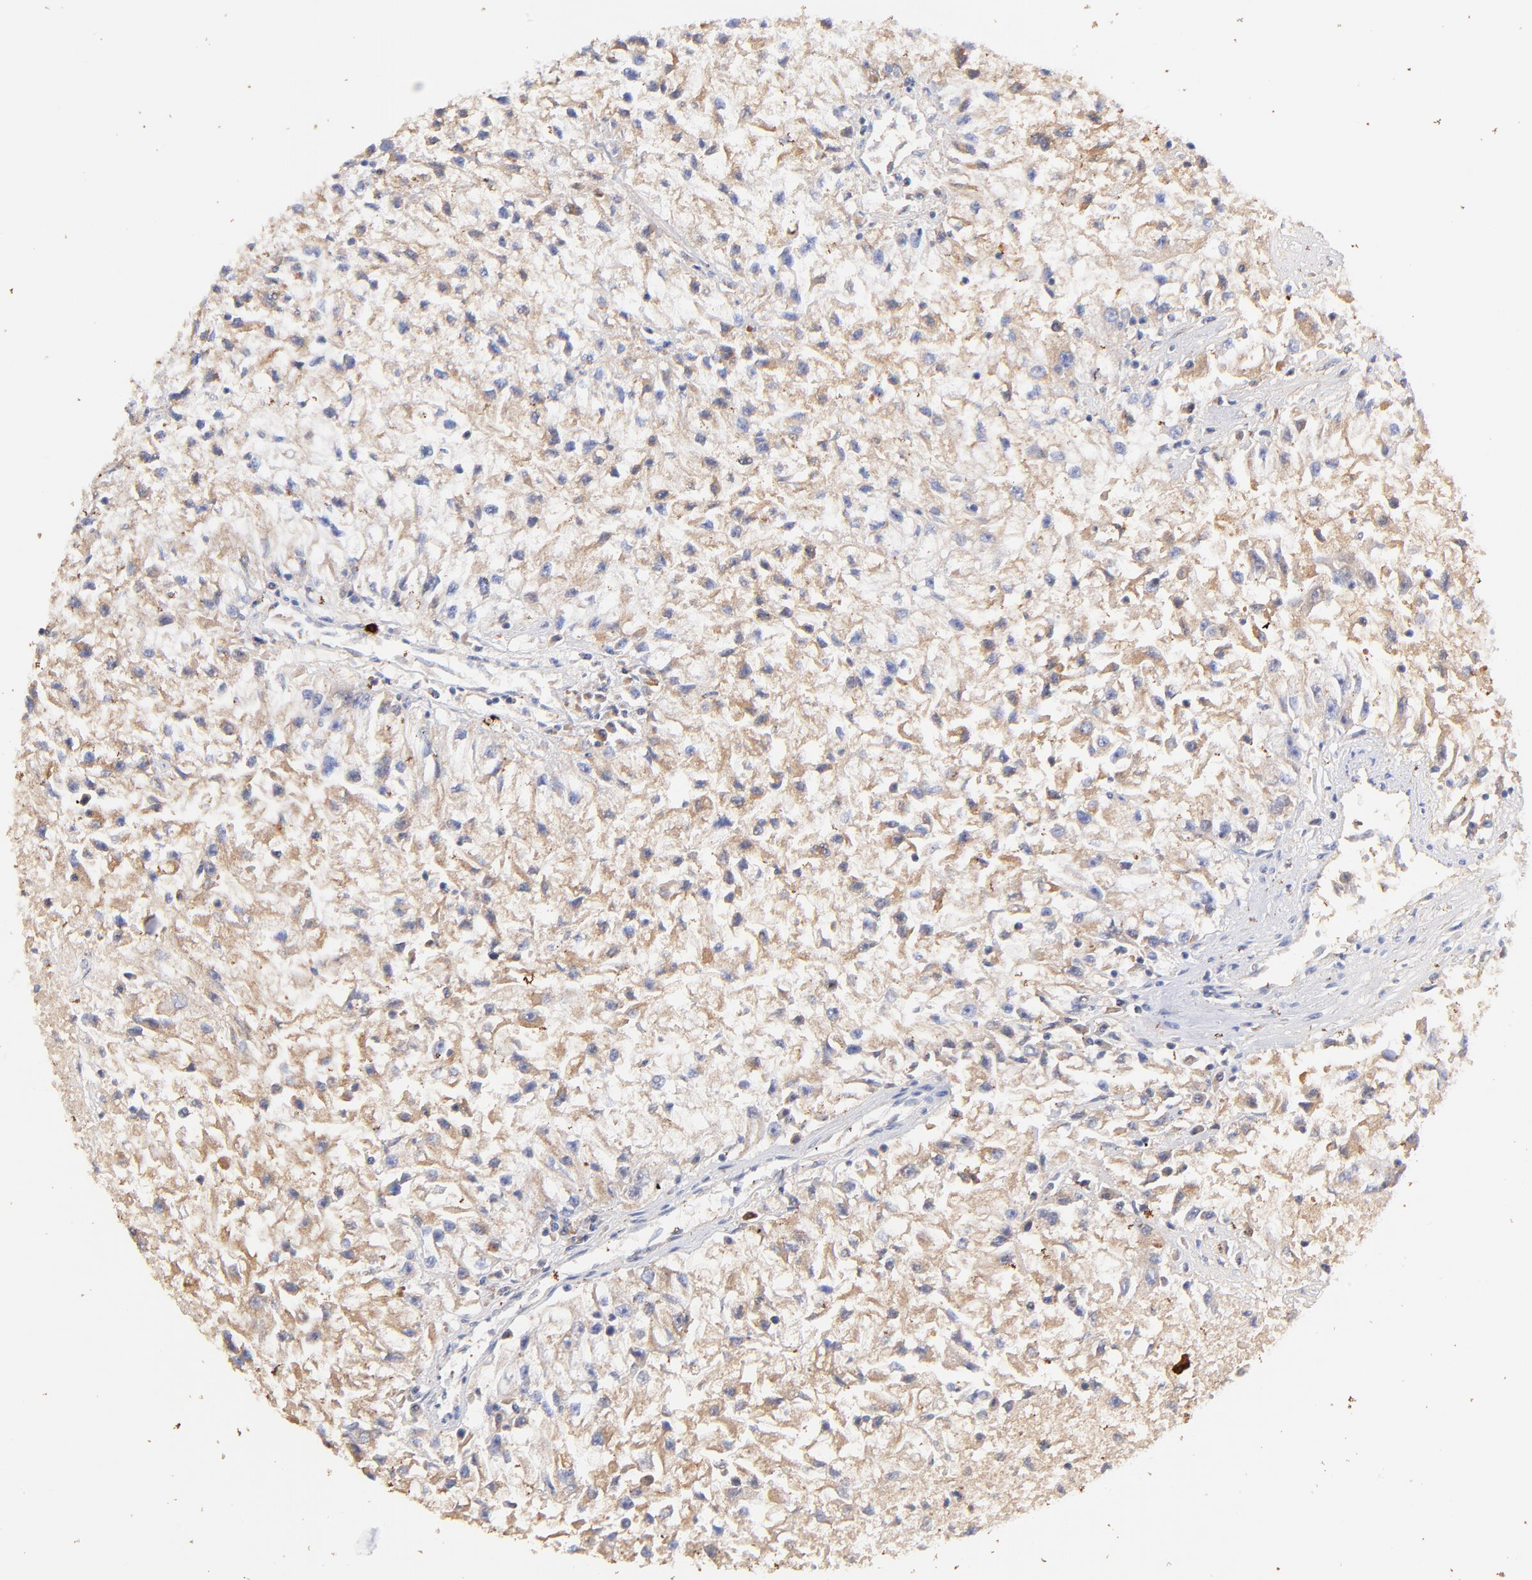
{"staining": {"intensity": "weak", "quantity": ">75%", "location": "cytoplasmic/membranous"}, "tissue": "renal cancer", "cell_type": "Tumor cells", "image_type": "cancer", "snomed": [{"axis": "morphology", "description": "Adenocarcinoma, NOS"}, {"axis": "topography", "description": "Kidney"}], "caption": "Immunohistochemistry (DAB (3,3'-diaminobenzidine)) staining of human renal cancer demonstrates weak cytoplasmic/membranous protein positivity in about >75% of tumor cells.", "gene": "IGLV7-43", "patient": {"sex": "male", "age": 59}}